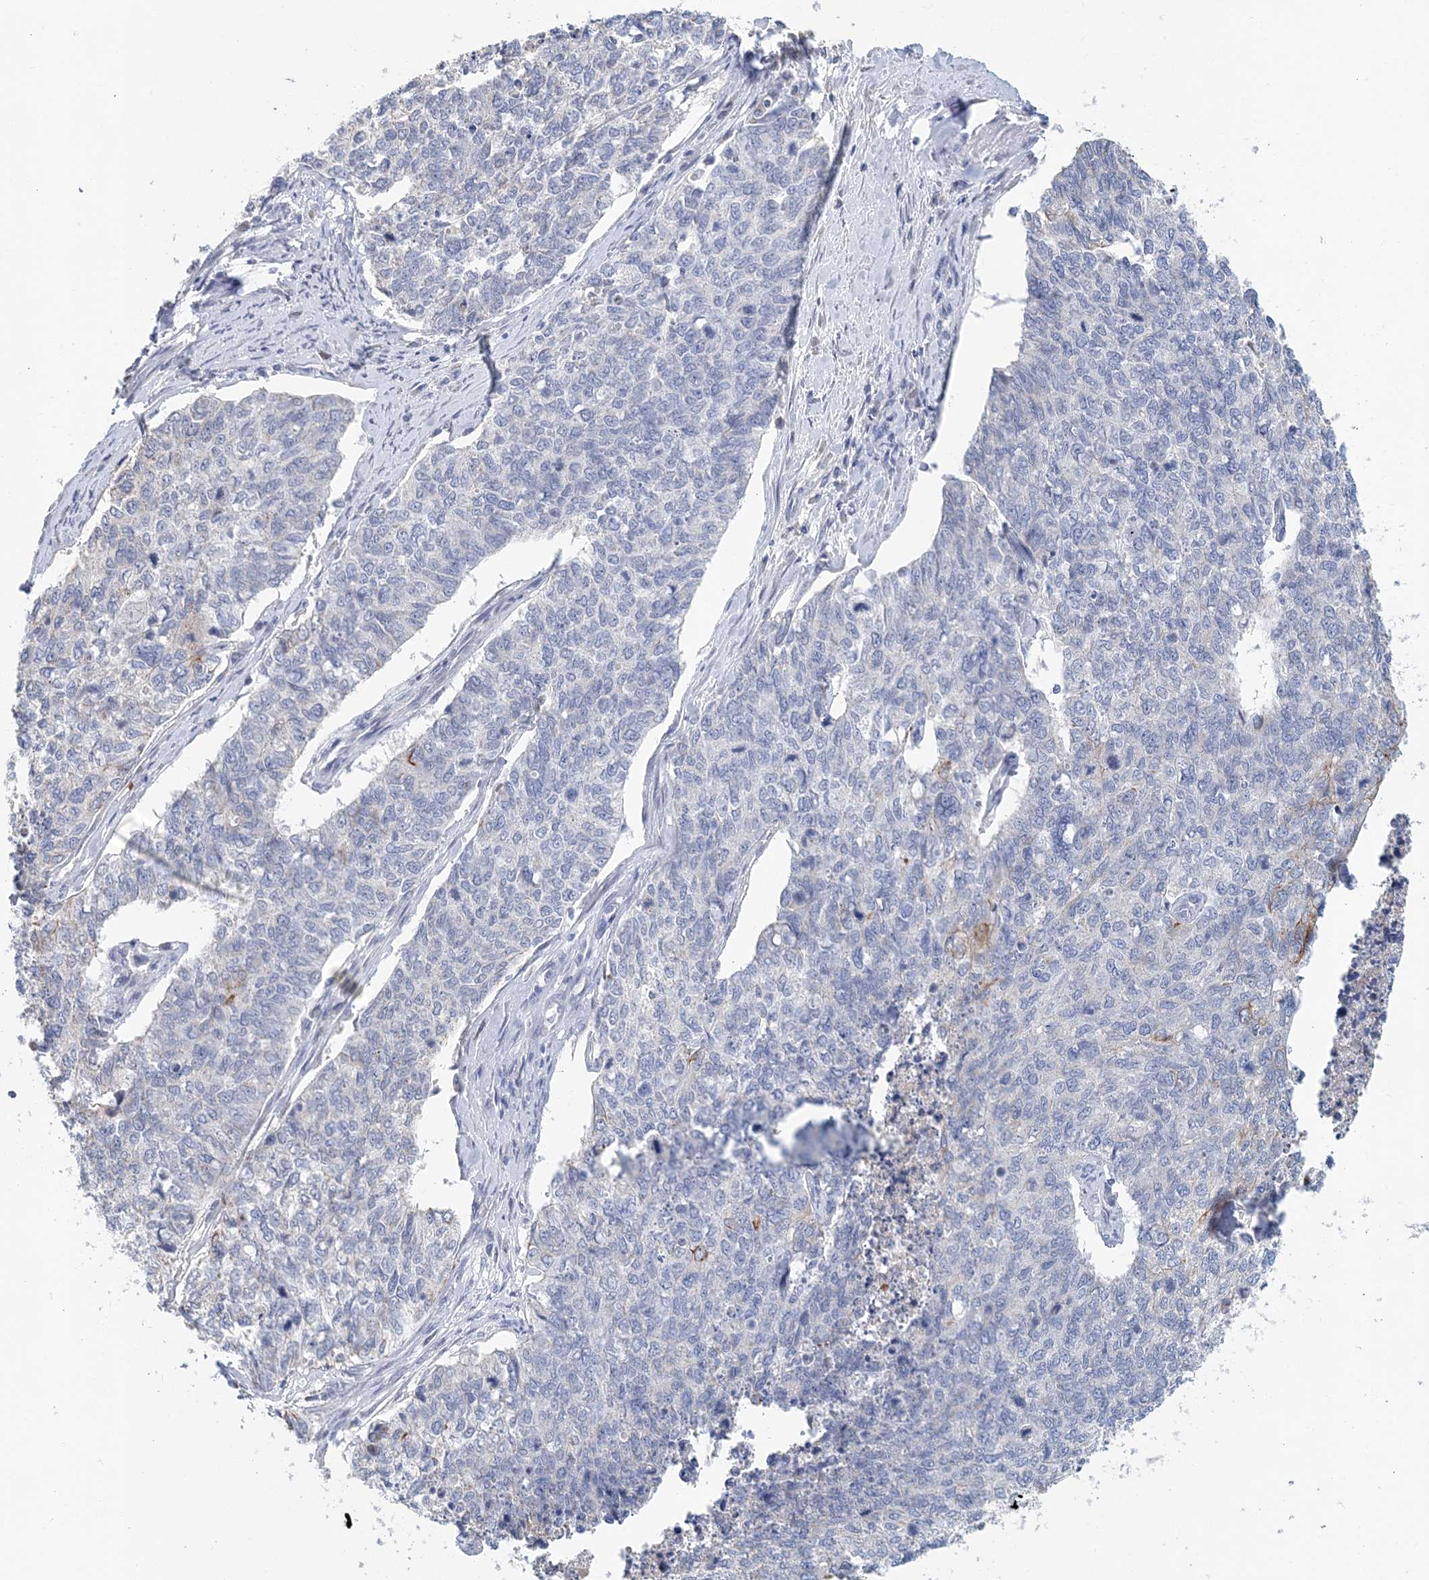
{"staining": {"intensity": "negative", "quantity": "none", "location": "none"}, "tissue": "cervical cancer", "cell_type": "Tumor cells", "image_type": "cancer", "snomed": [{"axis": "morphology", "description": "Squamous cell carcinoma, NOS"}, {"axis": "topography", "description": "Cervix"}], "caption": "Tumor cells are negative for brown protein staining in cervical squamous cell carcinoma.", "gene": "LRRIQ4", "patient": {"sex": "female", "age": 63}}